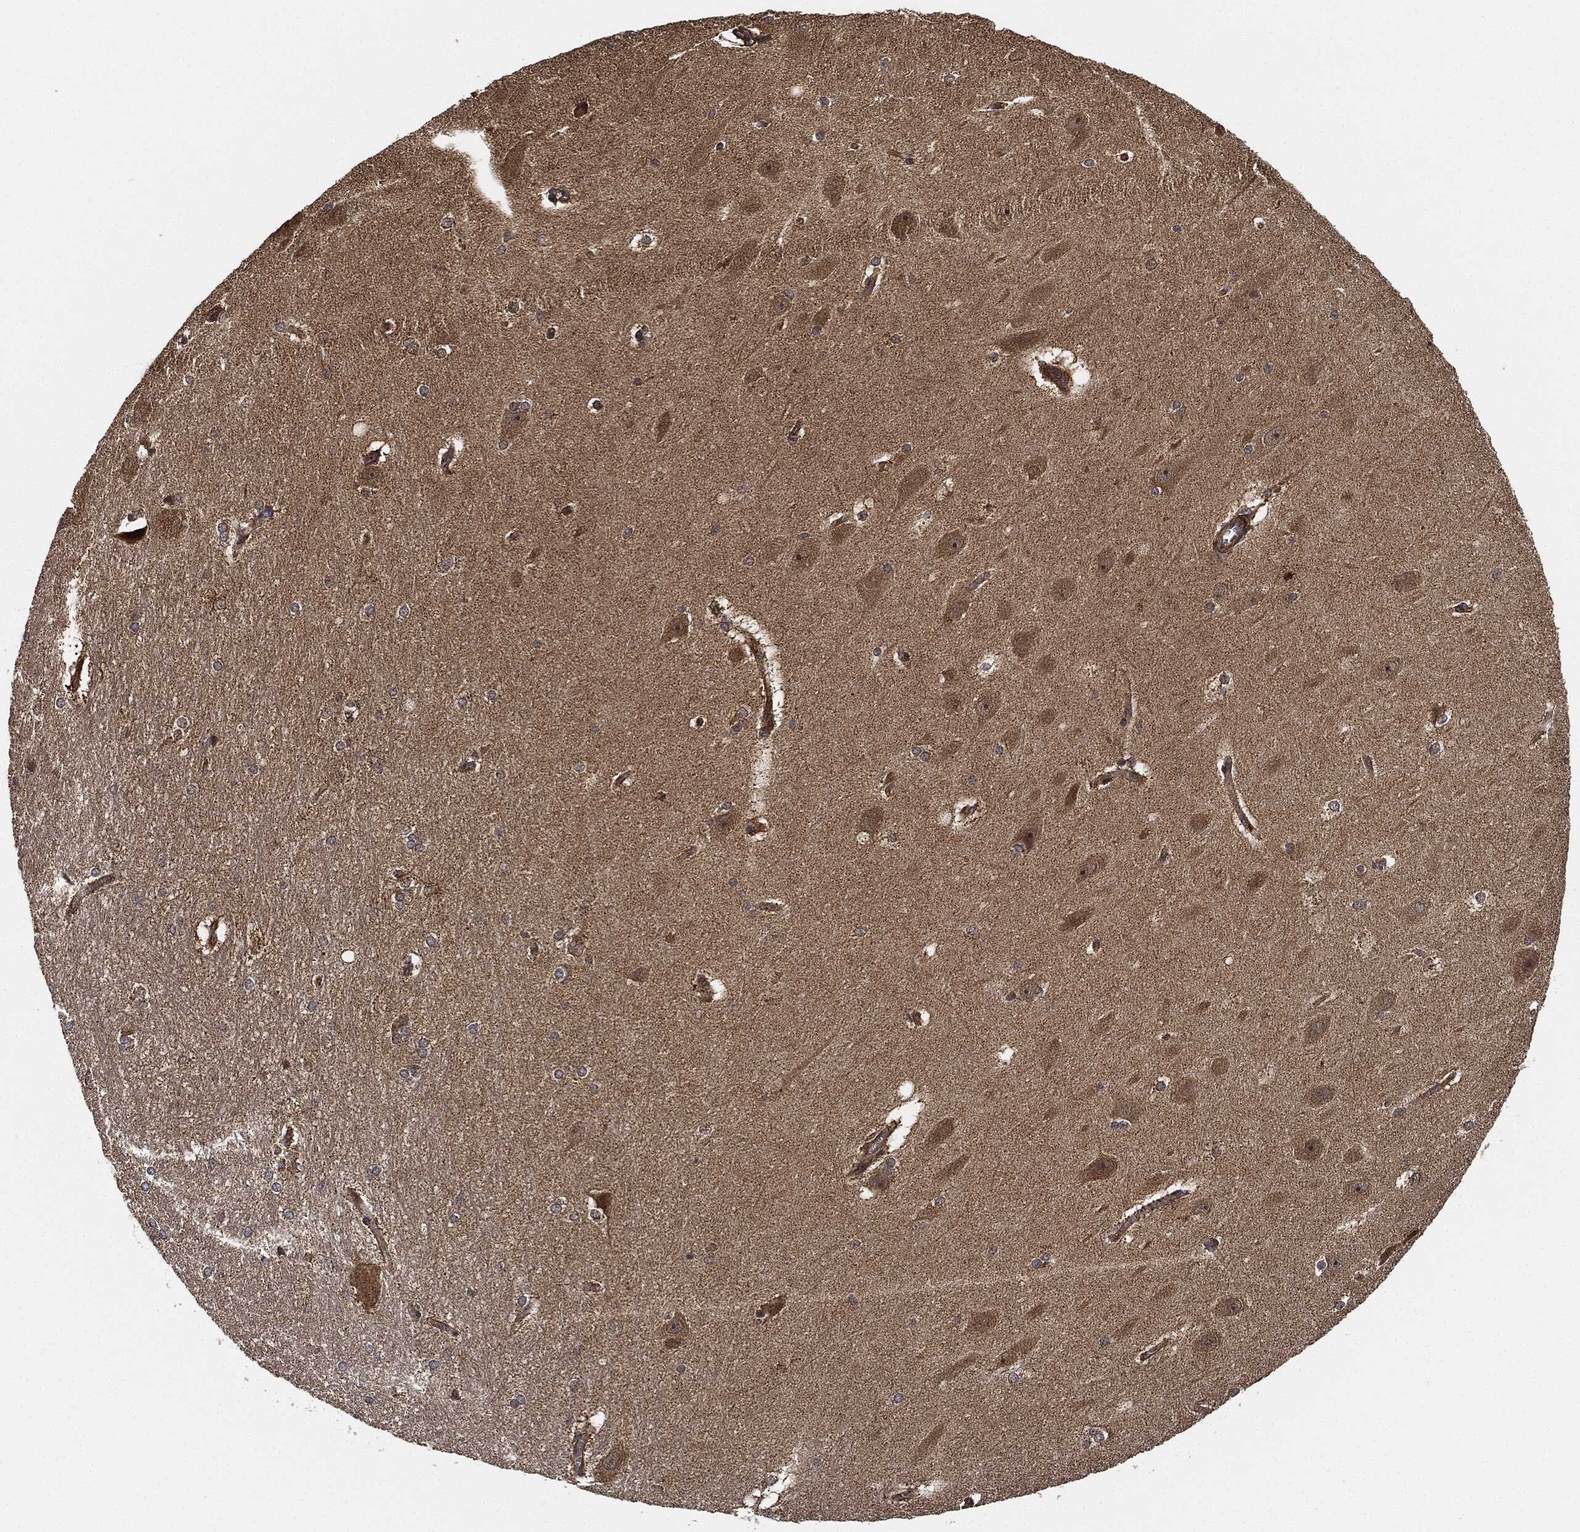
{"staining": {"intensity": "negative", "quantity": "none", "location": "none"}, "tissue": "hippocampus", "cell_type": "Glial cells", "image_type": "normal", "snomed": [{"axis": "morphology", "description": "Normal tissue, NOS"}, {"axis": "topography", "description": "Cerebral cortex"}, {"axis": "topography", "description": "Hippocampus"}], "caption": "Immunohistochemical staining of benign human hippocampus demonstrates no significant positivity in glial cells.", "gene": "CEP290", "patient": {"sex": "female", "age": 19}}